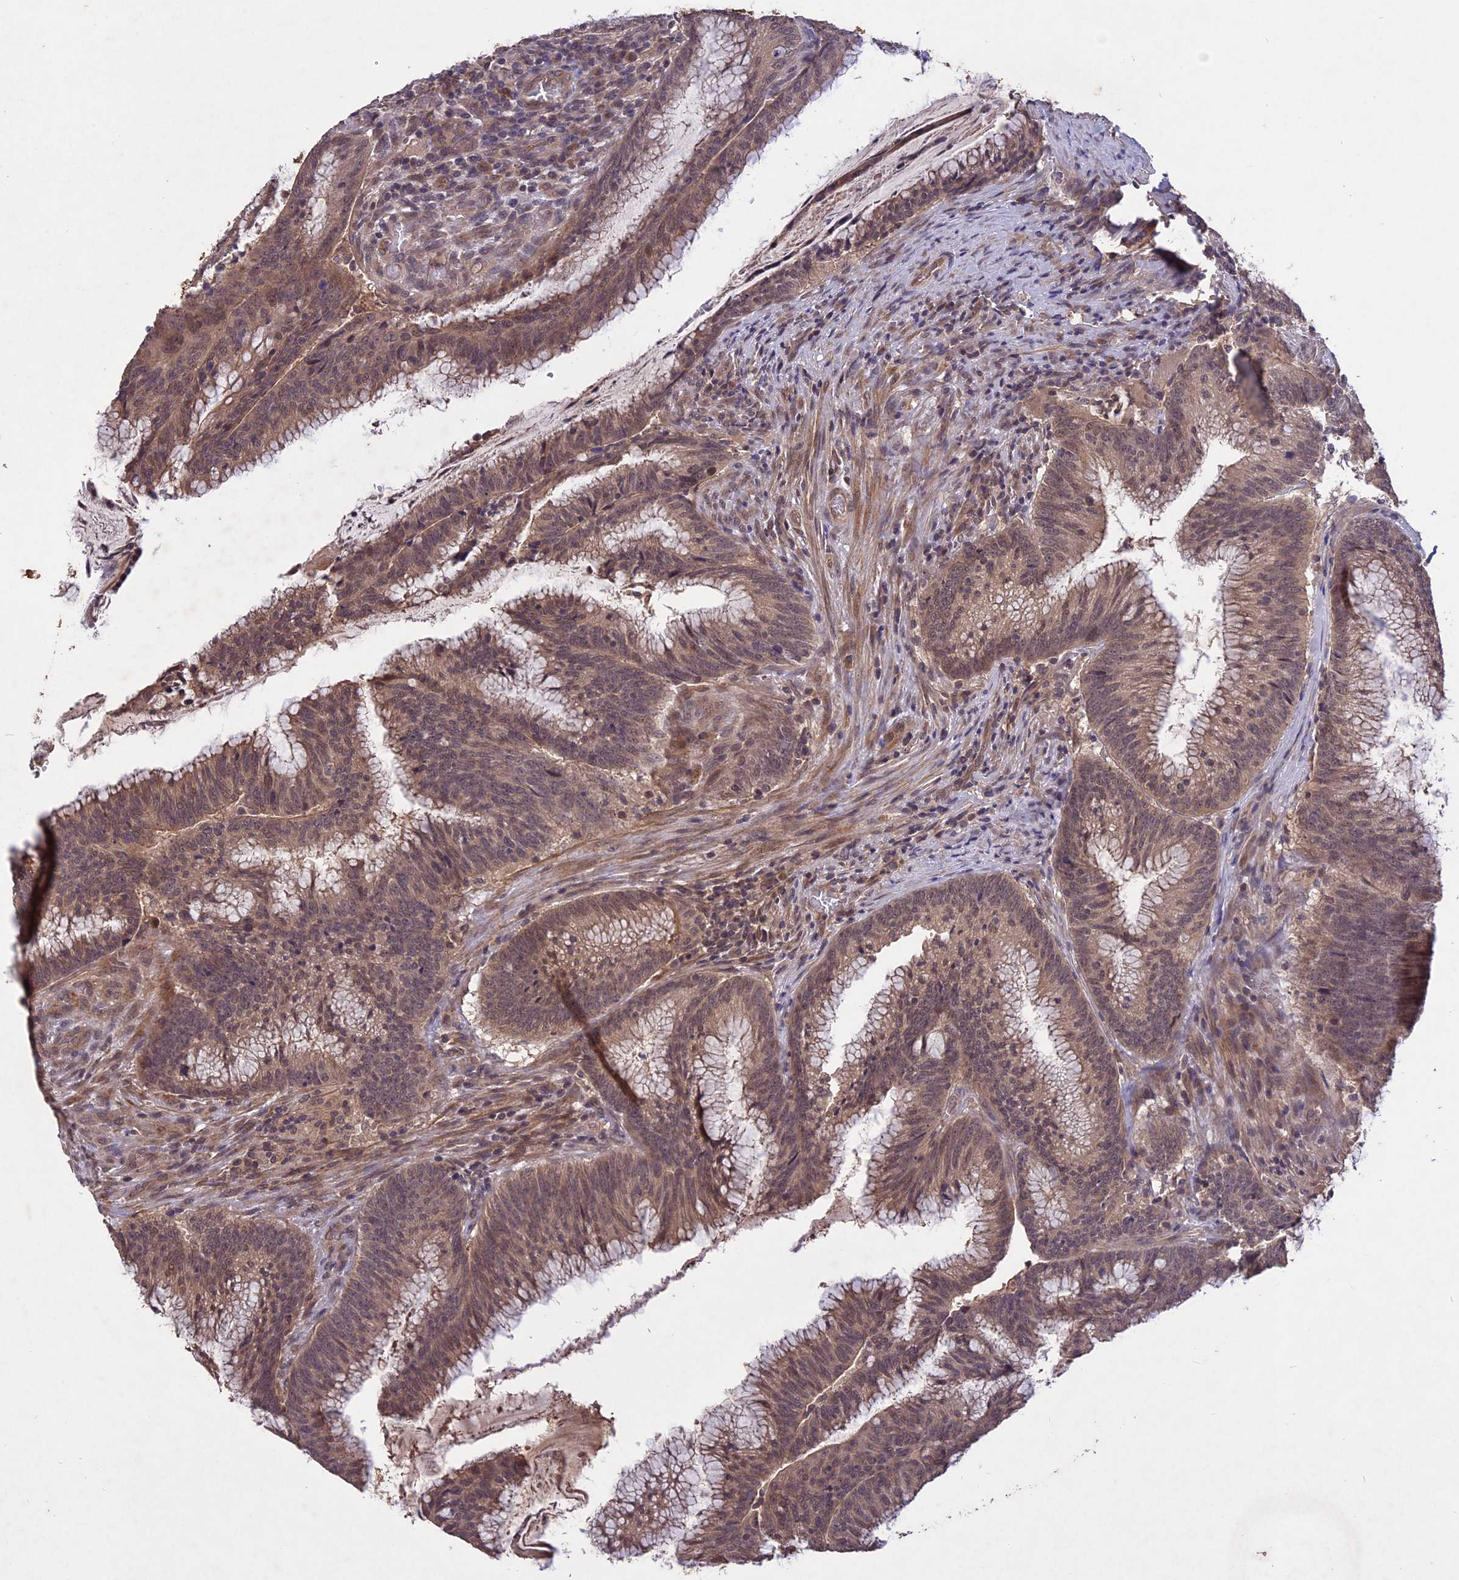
{"staining": {"intensity": "weak", "quantity": ">75%", "location": "cytoplasmic/membranous"}, "tissue": "colorectal cancer", "cell_type": "Tumor cells", "image_type": "cancer", "snomed": [{"axis": "morphology", "description": "Adenocarcinoma, NOS"}, {"axis": "topography", "description": "Rectum"}], "caption": "About >75% of tumor cells in colorectal cancer exhibit weak cytoplasmic/membranous protein positivity as visualized by brown immunohistochemical staining.", "gene": "ADO", "patient": {"sex": "female", "age": 77}}